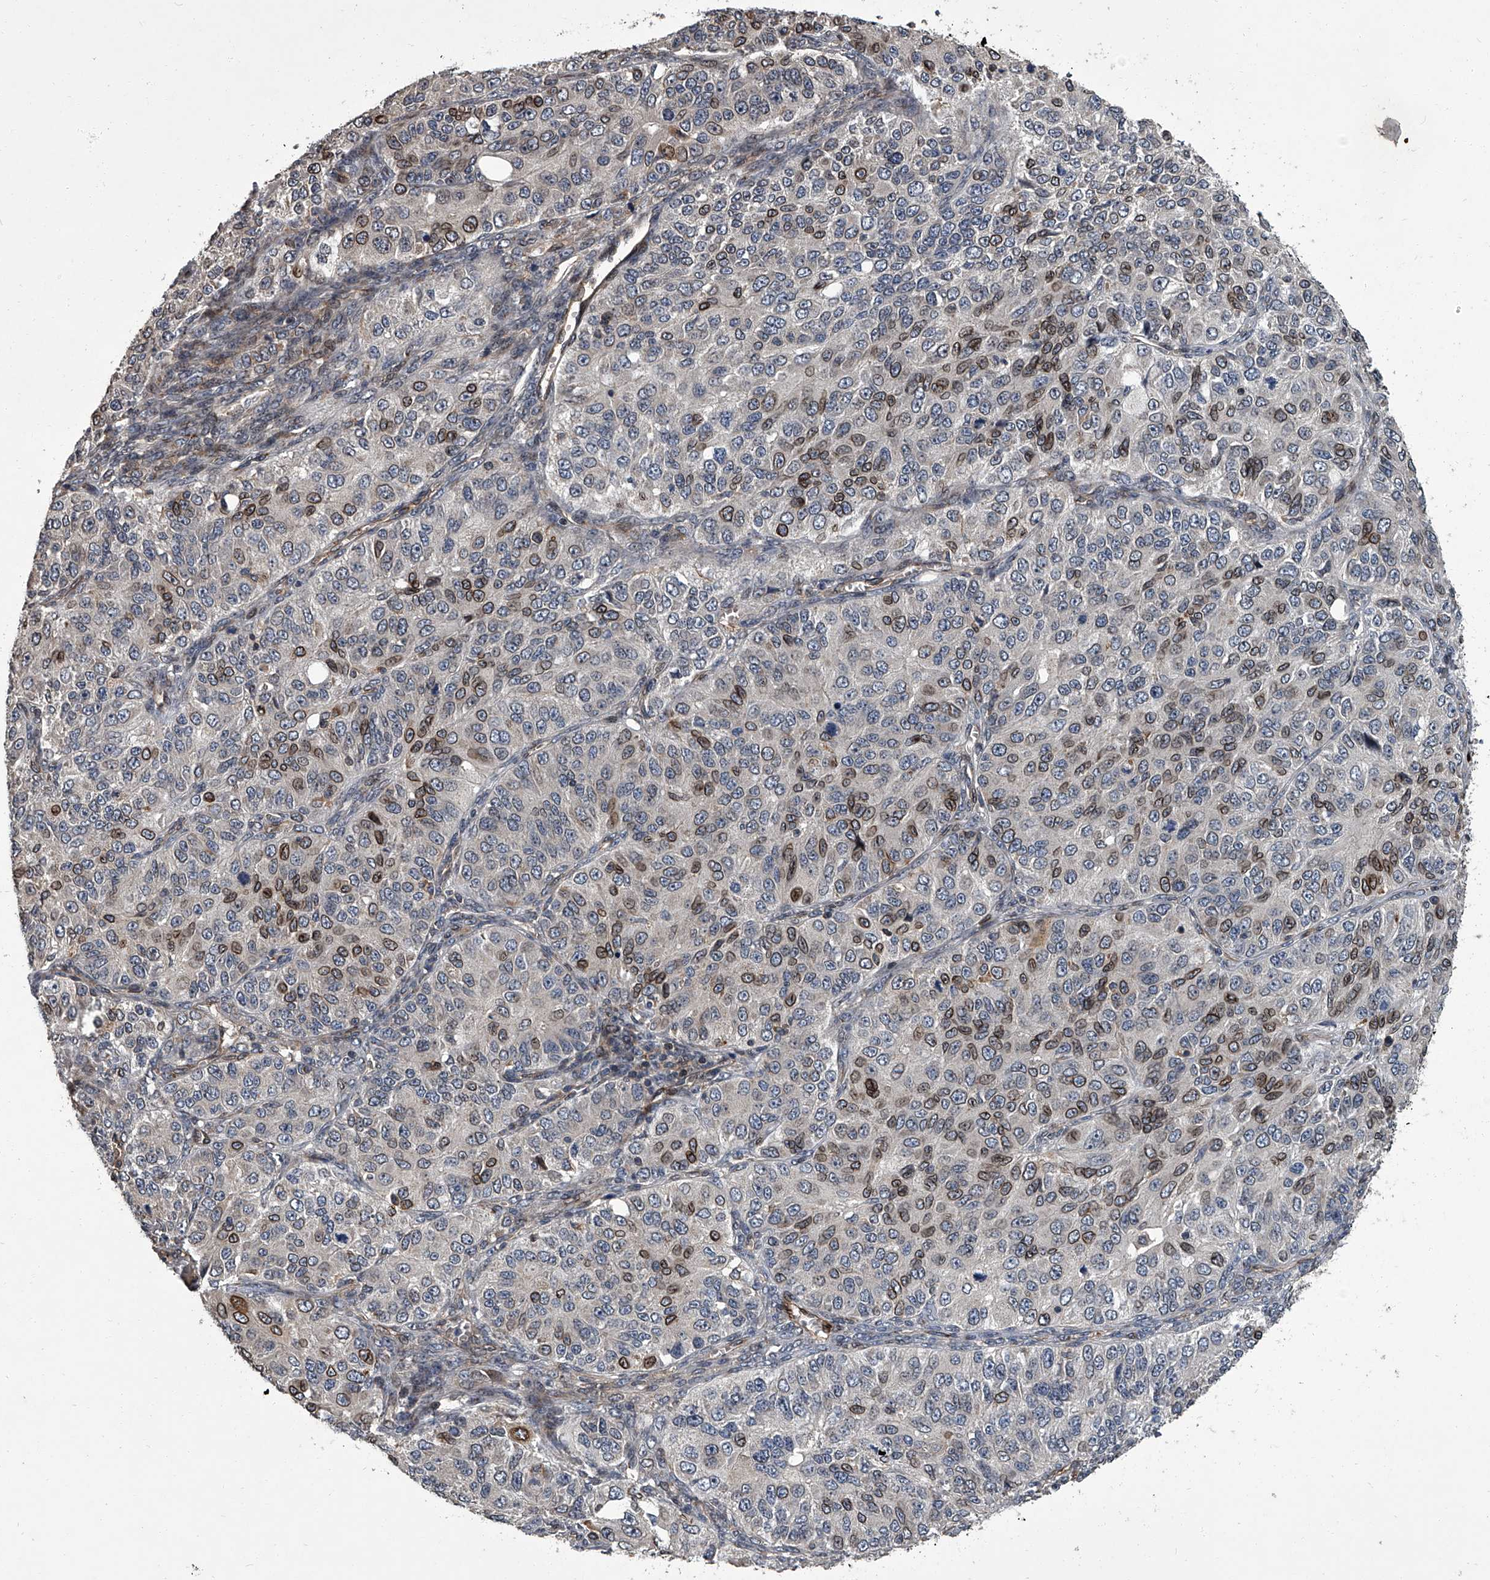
{"staining": {"intensity": "moderate", "quantity": "<25%", "location": "cytoplasmic/membranous,nuclear"}, "tissue": "ovarian cancer", "cell_type": "Tumor cells", "image_type": "cancer", "snomed": [{"axis": "morphology", "description": "Carcinoma, endometroid"}, {"axis": "topography", "description": "Ovary"}], "caption": "Brown immunohistochemical staining in ovarian endometroid carcinoma demonstrates moderate cytoplasmic/membranous and nuclear staining in about <25% of tumor cells. The staining was performed using DAB, with brown indicating positive protein expression. Nuclei are stained blue with hematoxylin.", "gene": "LRRC8C", "patient": {"sex": "female", "age": 51}}